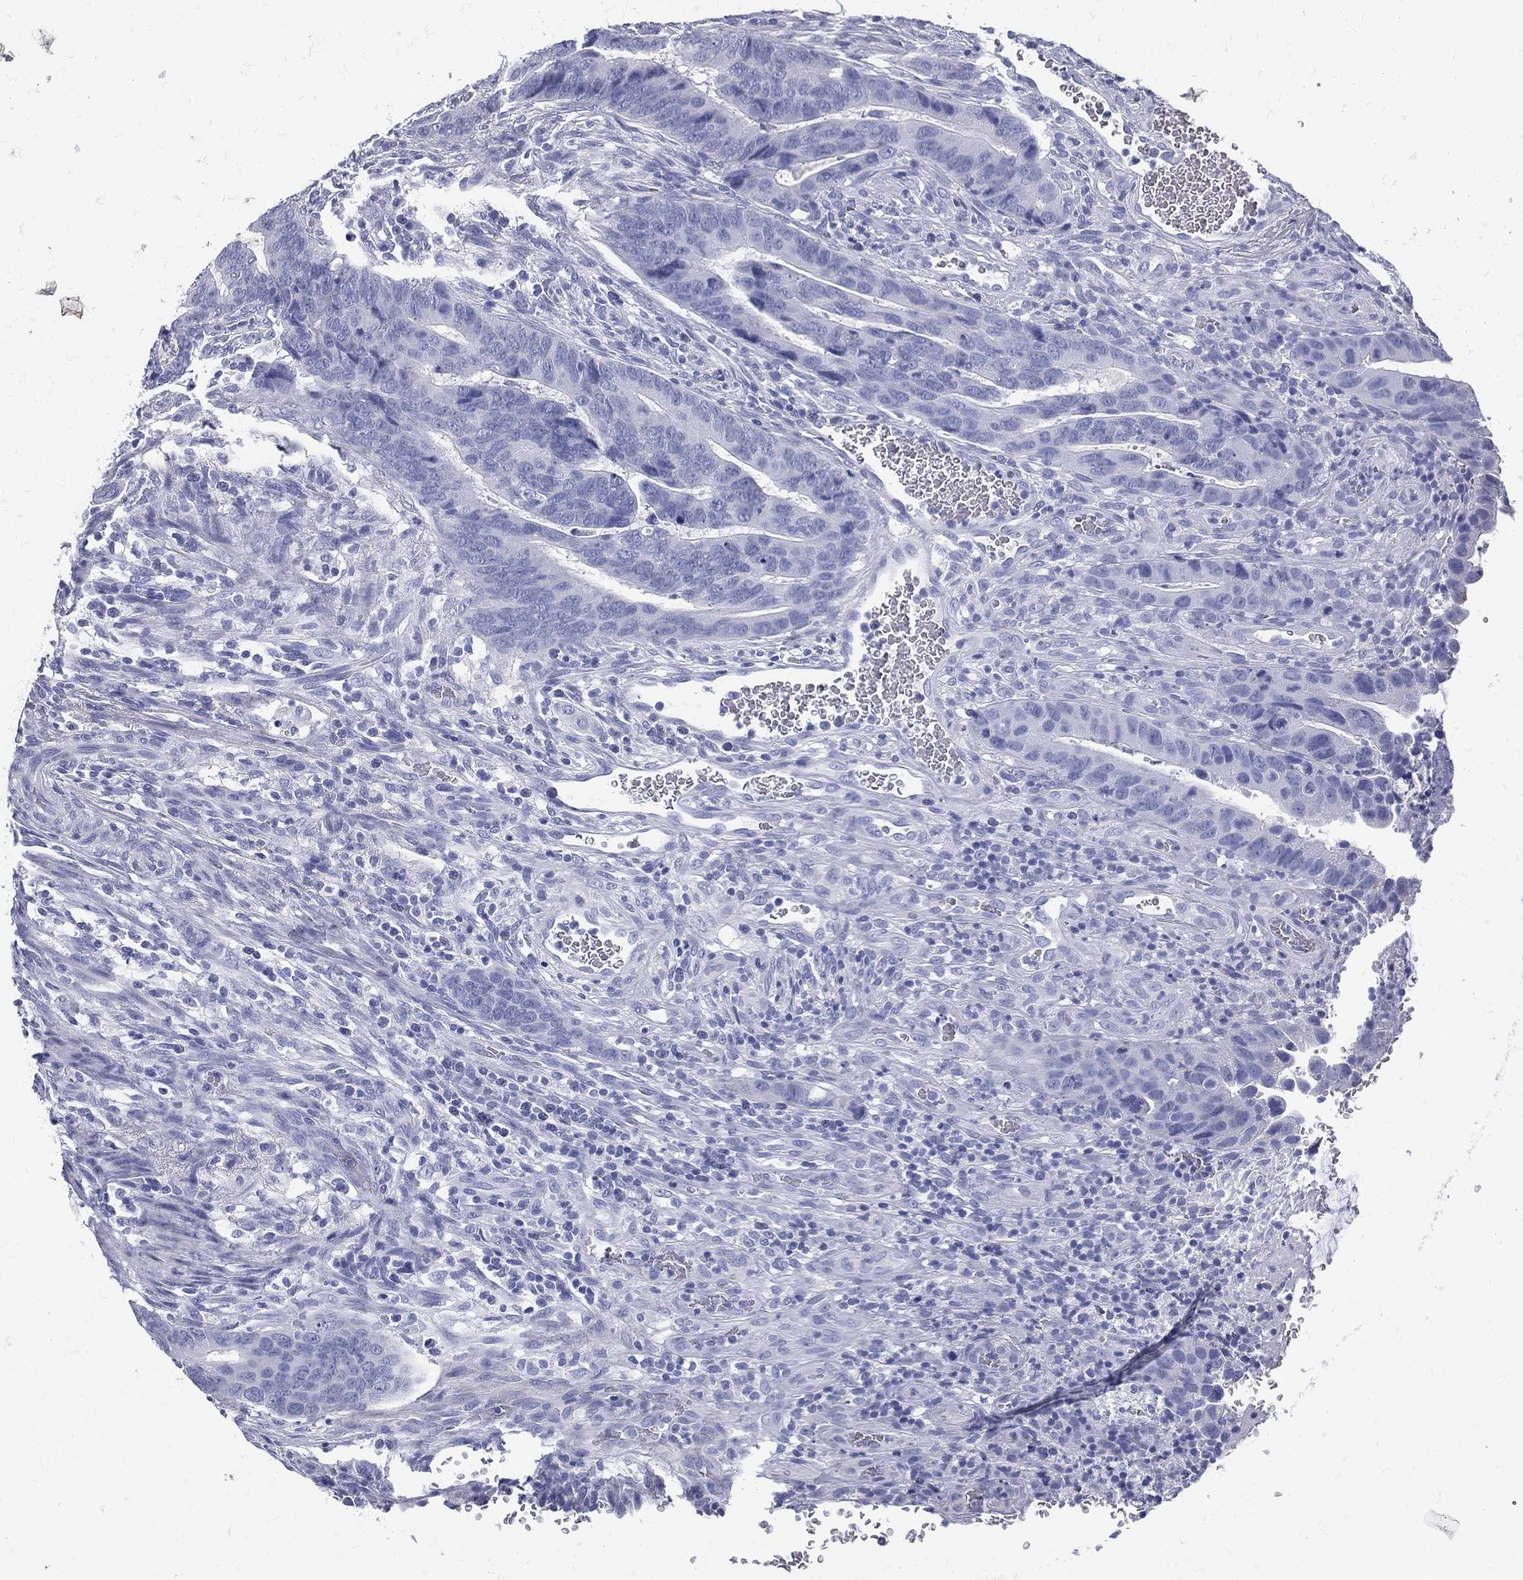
{"staining": {"intensity": "negative", "quantity": "none", "location": "none"}, "tissue": "colorectal cancer", "cell_type": "Tumor cells", "image_type": "cancer", "snomed": [{"axis": "morphology", "description": "Adenocarcinoma, NOS"}, {"axis": "topography", "description": "Colon"}], "caption": "The photomicrograph demonstrates no significant expression in tumor cells of adenocarcinoma (colorectal).", "gene": "ETNPPL", "patient": {"sex": "female", "age": 56}}